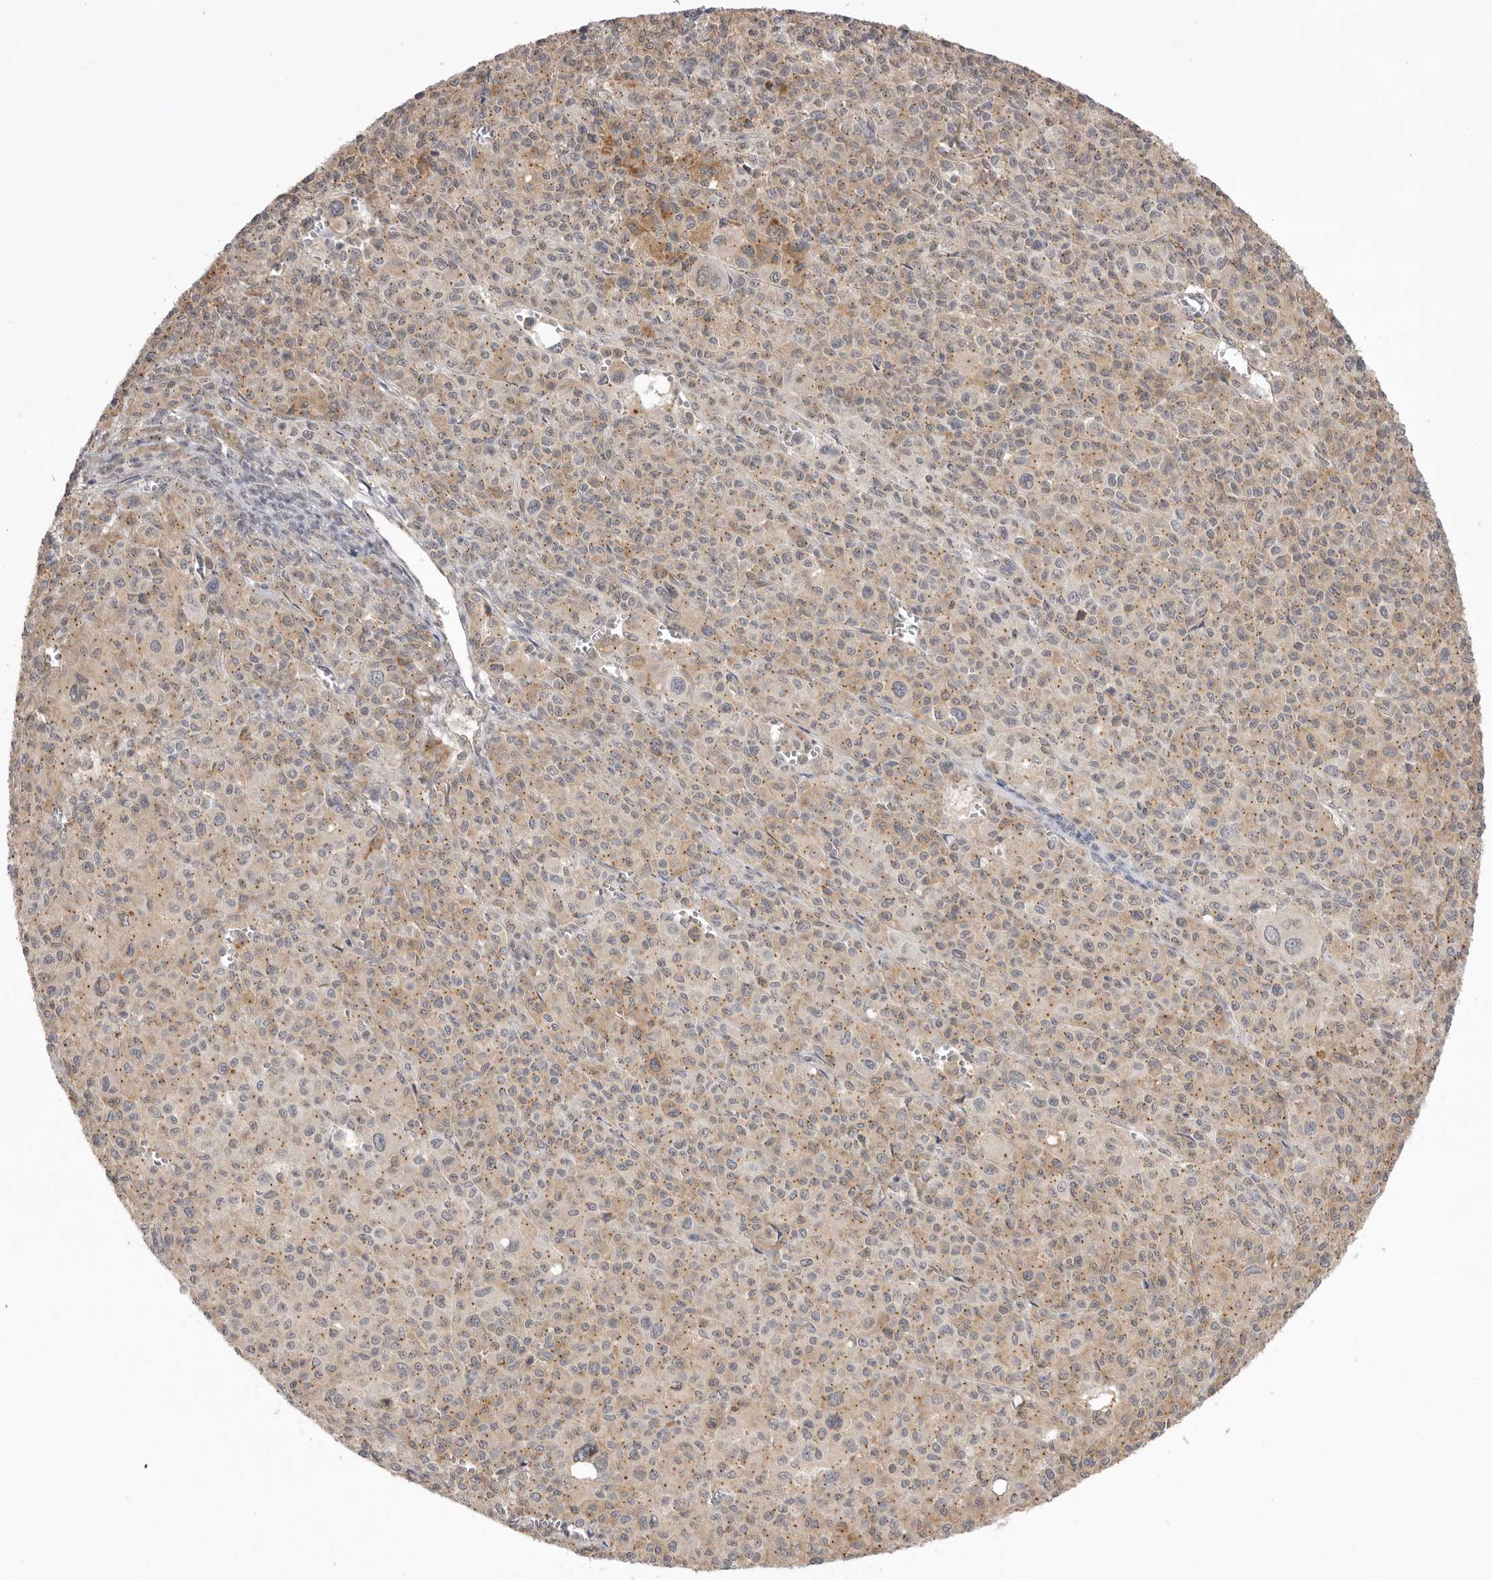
{"staining": {"intensity": "weak", "quantity": ">75%", "location": "cytoplasmic/membranous"}, "tissue": "melanoma", "cell_type": "Tumor cells", "image_type": "cancer", "snomed": [{"axis": "morphology", "description": "Malignant melanoma, Metastatic site"}, {"axis": "topography", "description": "Skin"}], "caption": "Human melanoma stained with a protein marker exhibits weak staining in tumor cells.", "gene": "TLR3", "patient": {"sex": "female", "age": 74}}